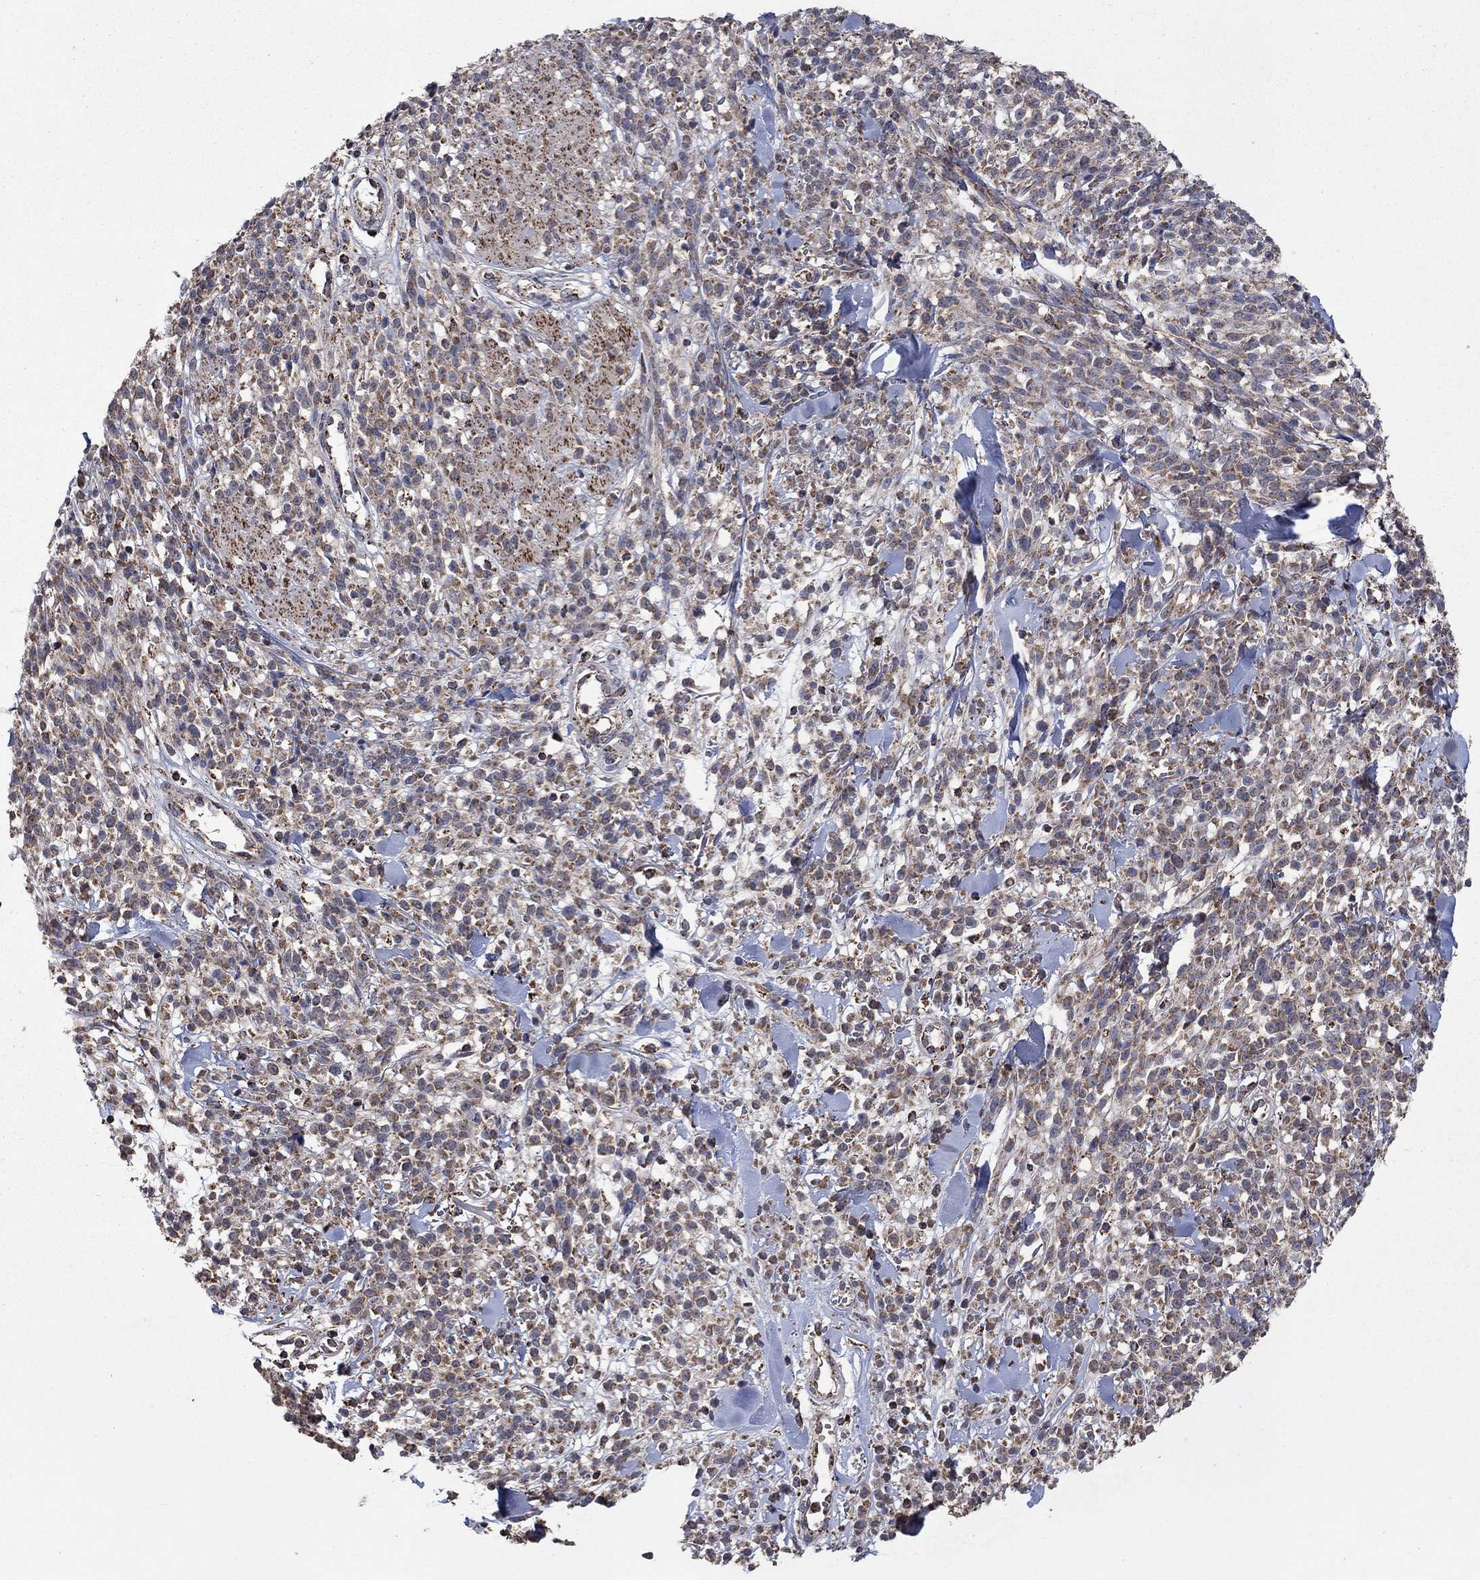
{"staining": {"intensity": "moderate", "quantity": "25%-75%", "location": "cytoplasmic/membranous"}, "tissue": "melanoma", "cell_type": "Tumor cells", "image_type": "cancer", "snomed": [{"axis": "morphology", "description": "Malignant melanoma, NOS"}, {"axis": "topography", "description": "Skin"}, {"axis": "topography", "description": "Skin of trunk"}], "caption": "Immunohistochemical staining of human malignant melanoma displays medium levels of moderate cytoplasmic/membranous positivity in approximately 25%-75% of tumor cells.", "gene": "DPH1", "patient": {"sex": "male", "age": 74}}